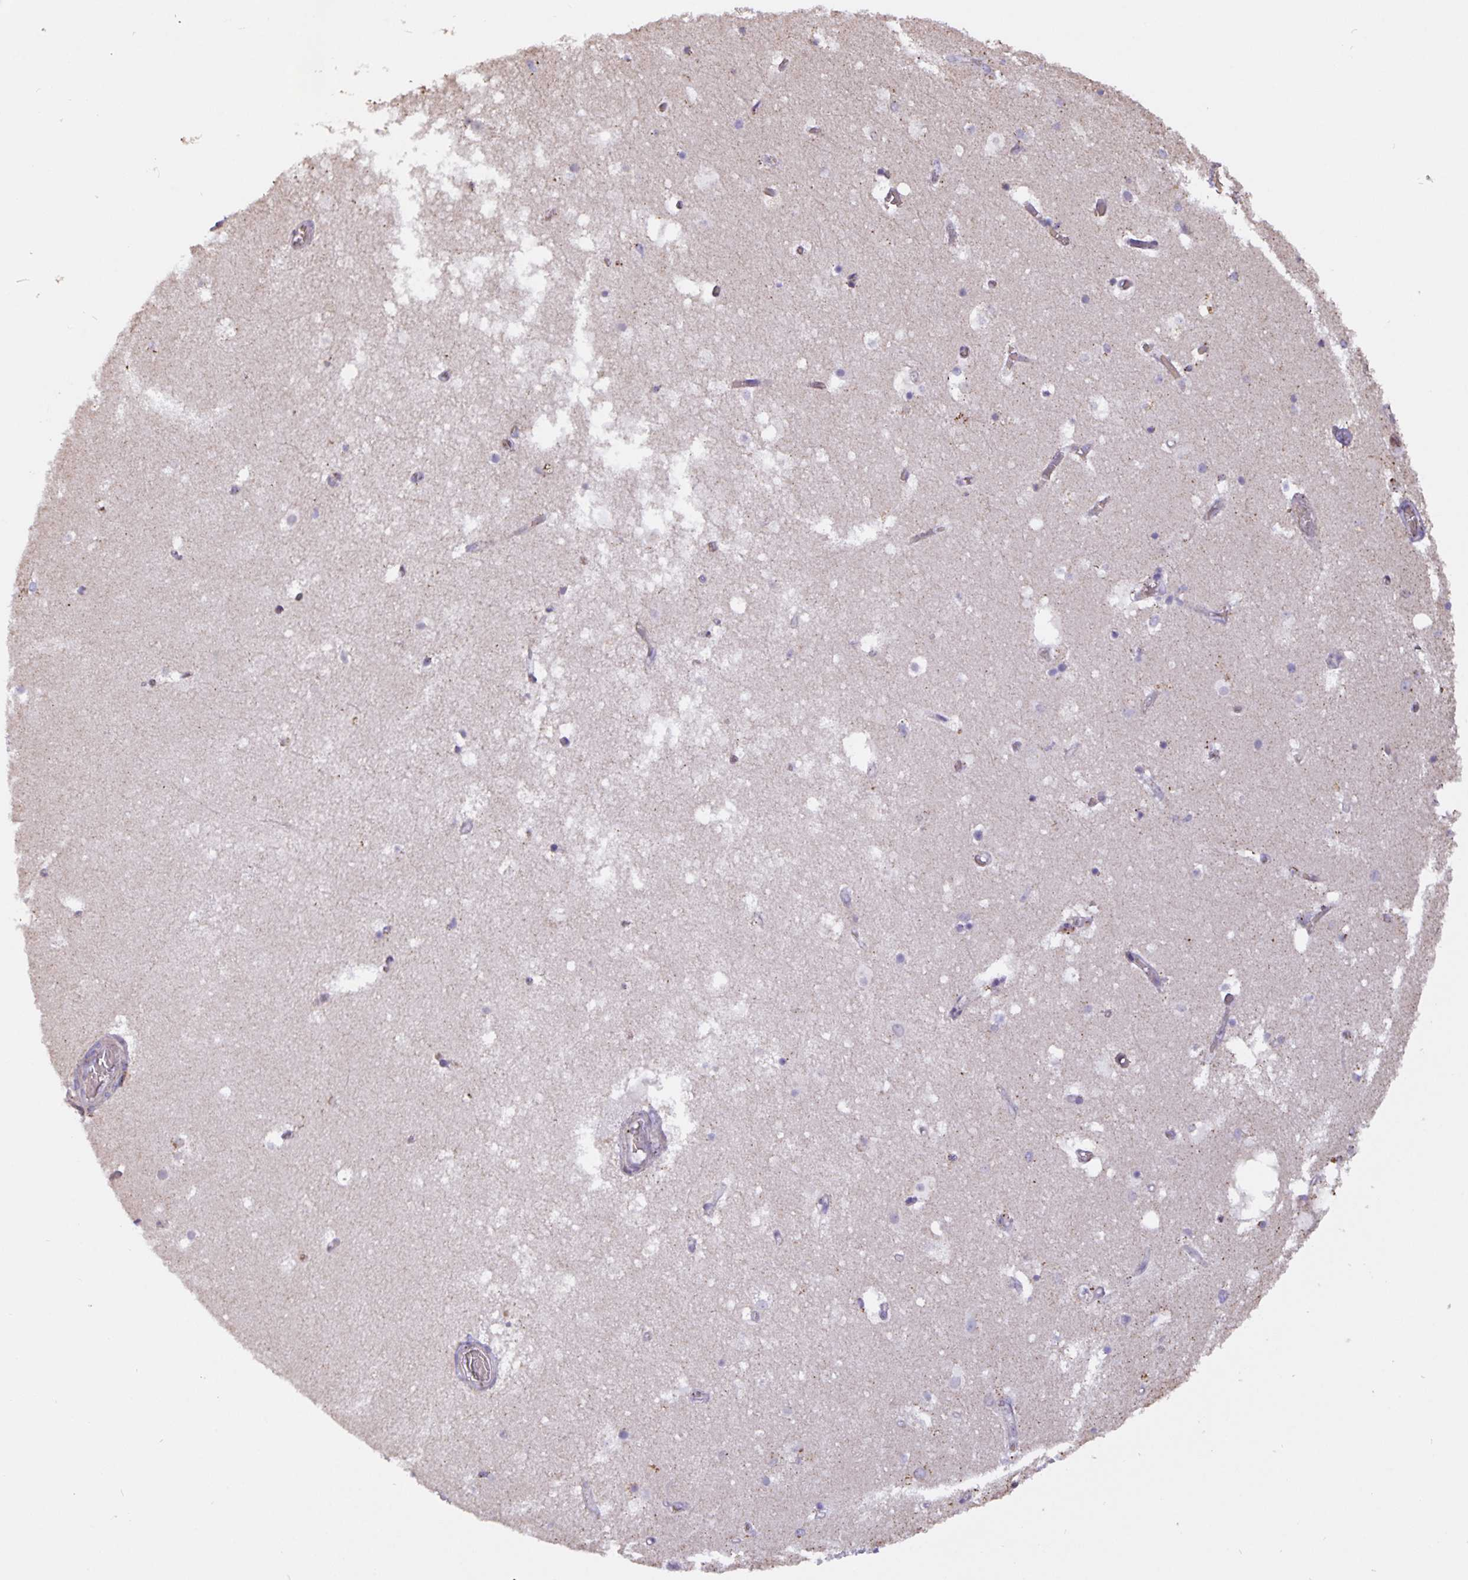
{"staining": {"intensity": "negative", "quantity": "none", "location": "none"}, "tissue": "hippocampus", "cell_type": "Glial cells", "image_type": "normal", "snomed": [{"axis": "morphology", "description": "Normal tissue, NOS"}, {"axis": "topography", "description": "Hippocampus"}], "caption": "The photomicrograph displays no staining of glial cells in normal hippocampus.", "gene": "TMEM71", "patient": {"sex": "female", "age": 52}}